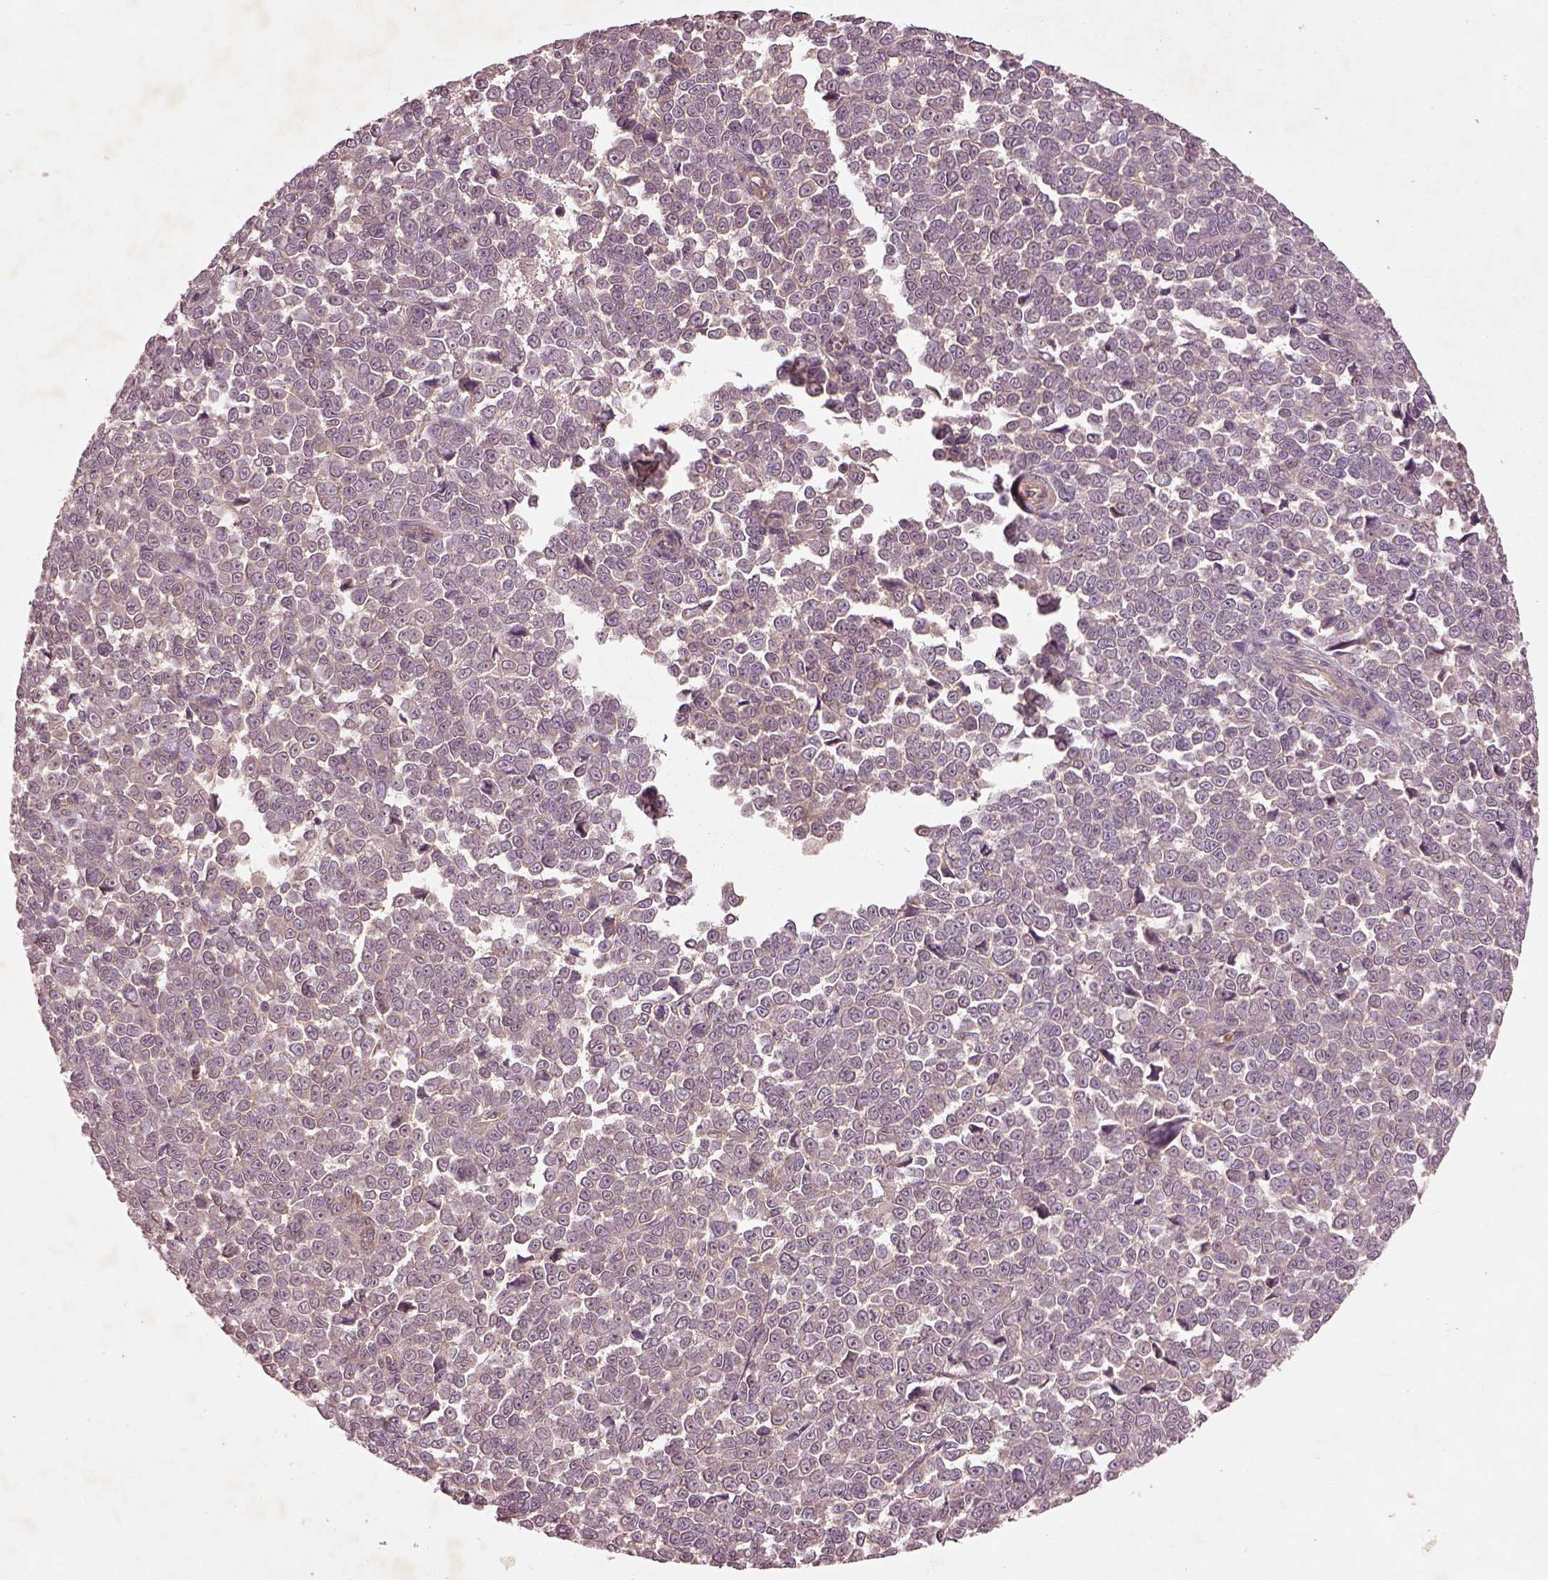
{"staining": {"intensity": "negative", "quantity": "none", "location": "none"}, "tissue": "melanoma", "cell_type": "Tumor cells", "image_type": "cancer", "snomed": [{"axis": "morphology", "description": "Malignant melanoma, NOS"}, {"axis": "topography", "description": "Skin"}], "caption": "Immunohistochemistry (IHC) photomicrograph of neoplastic tissue: human melanoma stained with DAB (3,3'-diaminobenzidine) reveals no significant protein expression in tumor cells.", "gene": "FAM234A", "patient": {"sex": "female", "age": 95}}